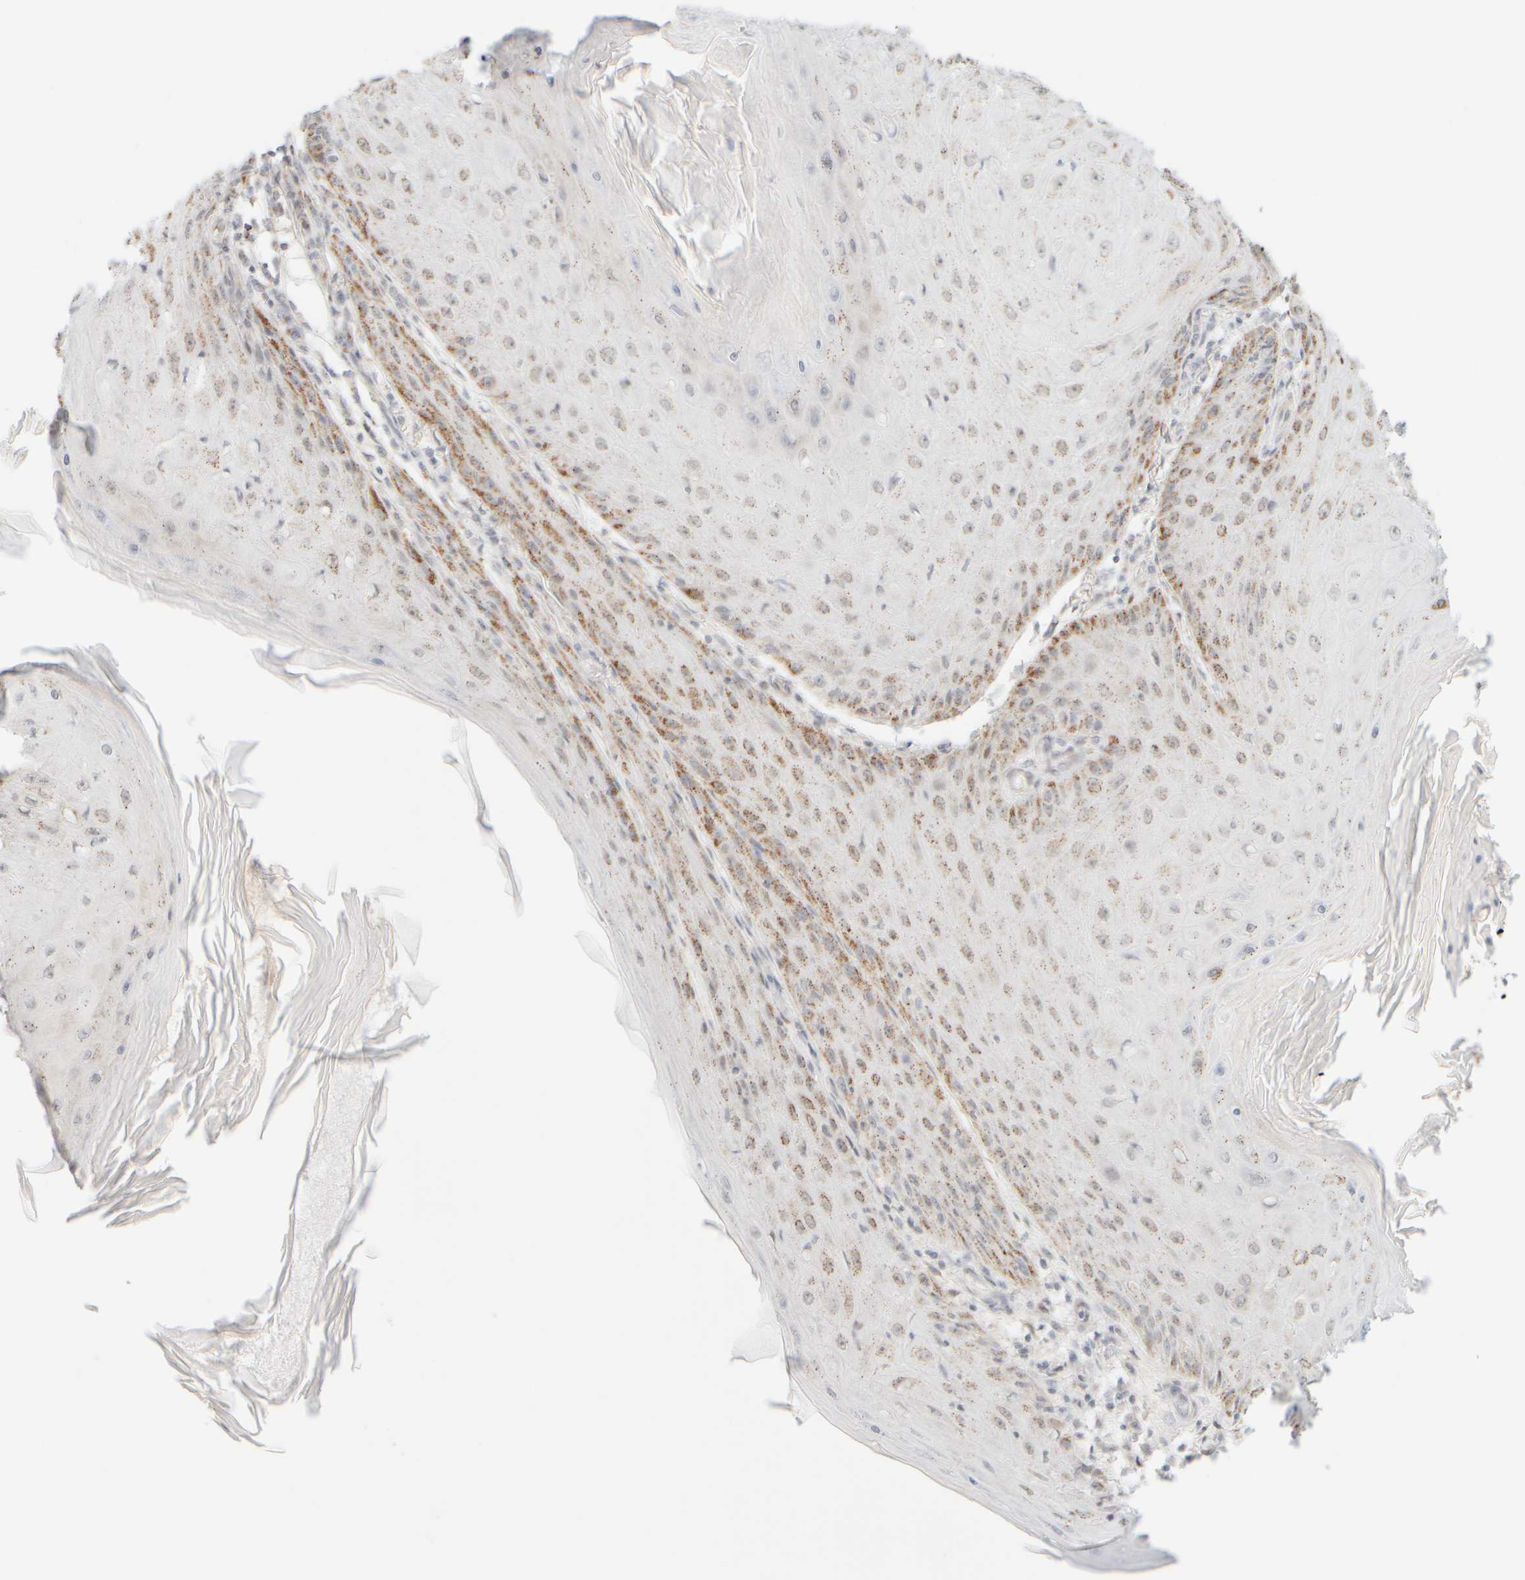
{"staining": {"intensity": "moderate", "quantity": "25%-75%", "location": "cytoplasmic/membranous"}, "tissue": "skin cancer", "cell_type": "Tumor cells", "image_type": "cancer", "snomed": [{"axis": "morphology", "description": "Squamous cell carcinoma, NOS"}, {"axis": "topography", "description": "Skin"}], "caption": "About 25%-75% of tumor cells in human skin cancer (squamous cell carcinoma) demonstrate moderate cytoplasmic/membranous protein positivity as visualized by brown immunohistochemical staining.", "gene": "PPM1K", "patient": {"sex": "female", "age": 73}}